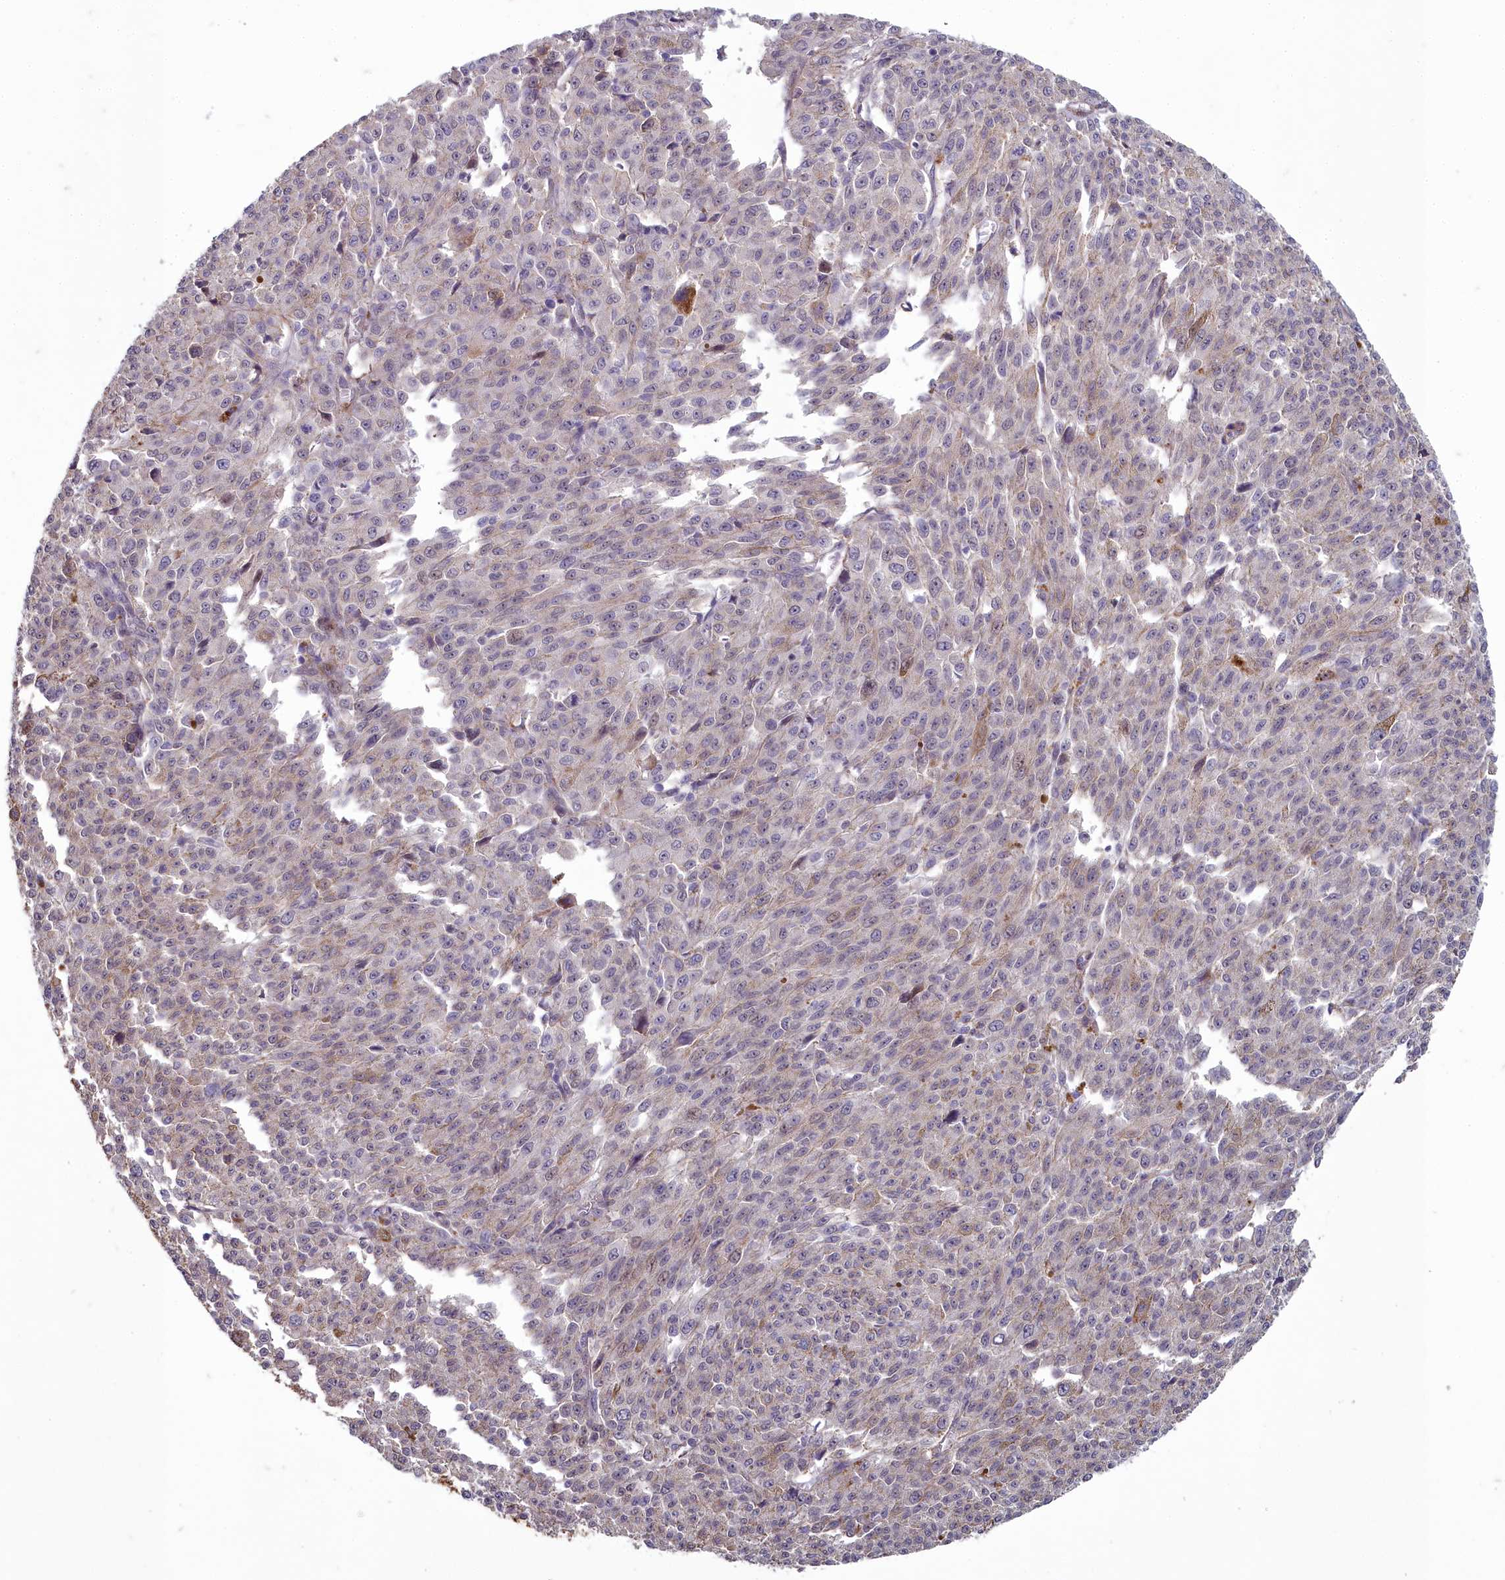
{"staining": {"intensity": "weak", "quantity": "<25%", "location": "cytoplasmic/membranous"}, "tissue": "melanoma", "cell_type": "Tumor cells", "image_type": "cancer", "snomed": [{"axis": "morphology", "description": "Malignant melanoma, NOS"}, {"axis": "topography", "description": "Skin"}], "caption": "The image exhibits no significant expression in tumor cells of malignant melanoma. (DAB immunohistochemistry with hematoxylin counter stain).", "gene": "ZNF626", "patient": {"sex": "female", "age": 52}}